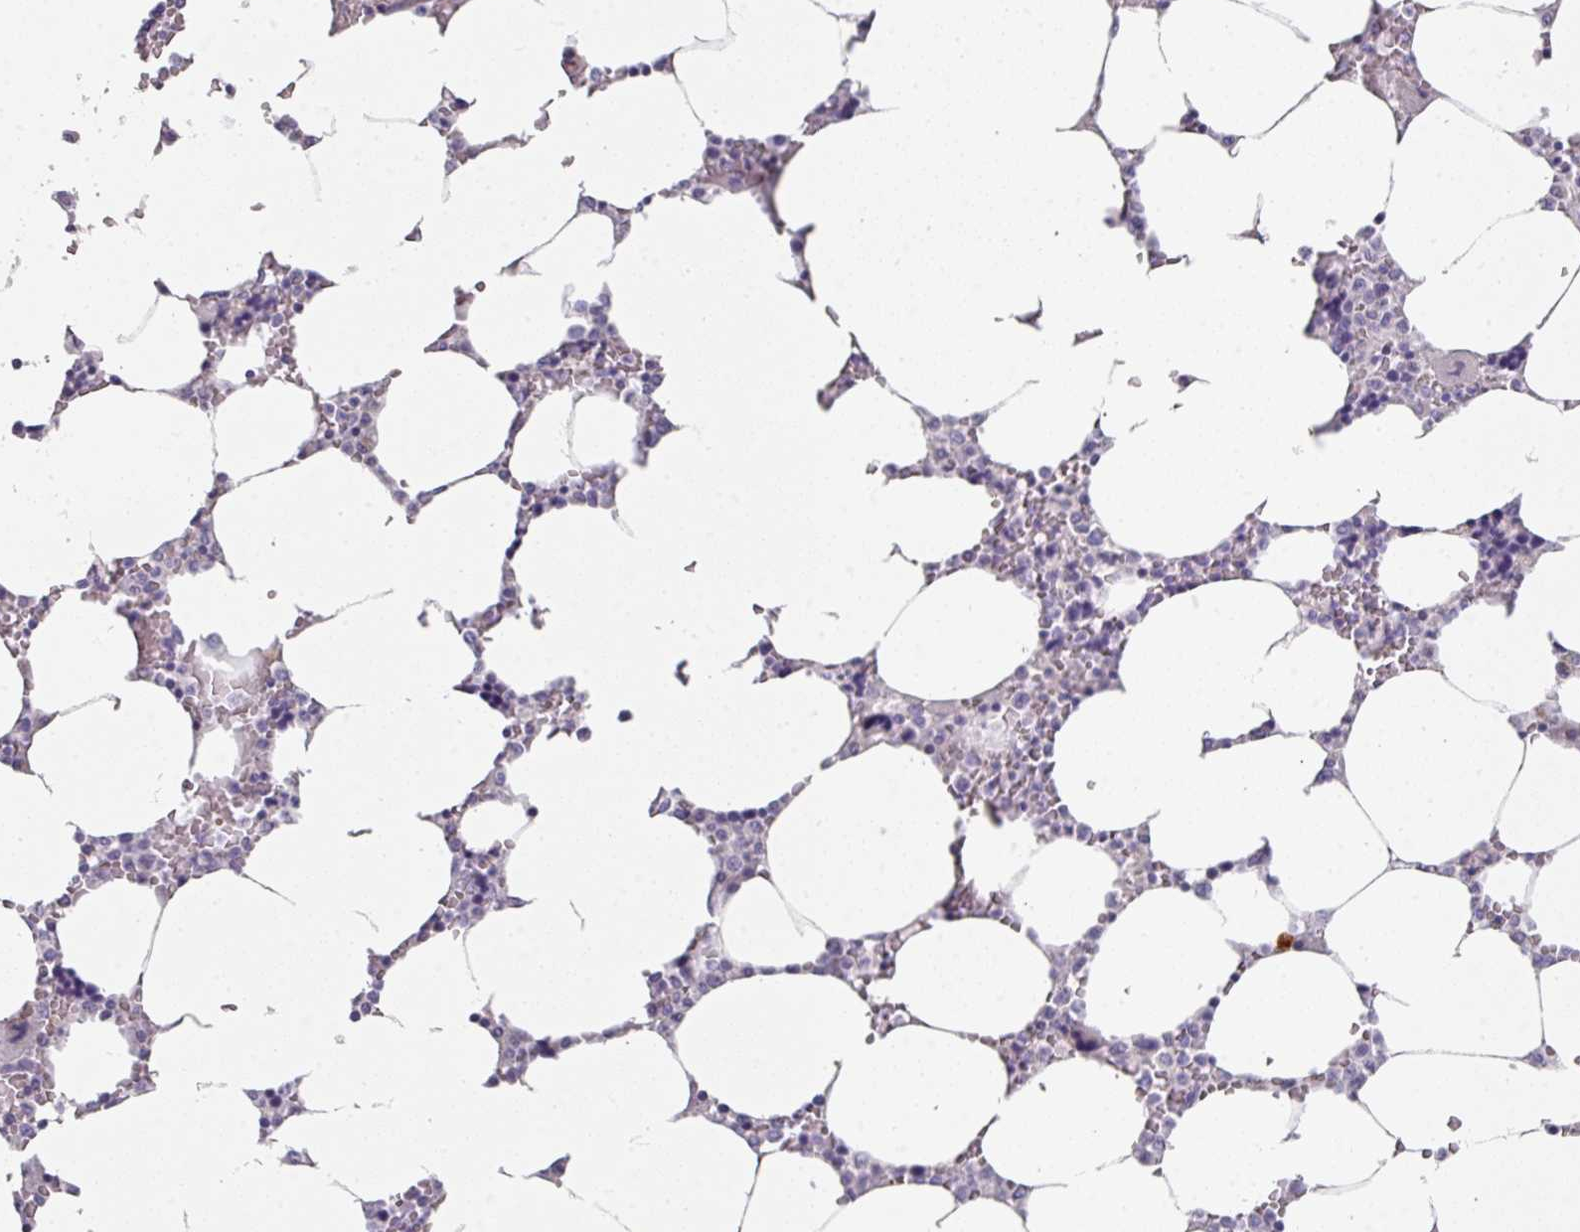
{"staining": {"intensity": "negative", "quantity": "none", "location": "none"}, "tissue": "bone marrow", "cell_type": "Hematopoietic cells", "image_type": "normal", "snomed": [{"axis": "morphology", "description": "Normal tissue, NOS"}, {"axis": "topography", "description": "Bone marrow"}], "caption": "This is an immunohistochemistry micrograph of benign human bone marrow. There is no staining in hematopoietic cells.", "gene": "ANKRD29", "patient": {"sex": "male", "age": 64}}